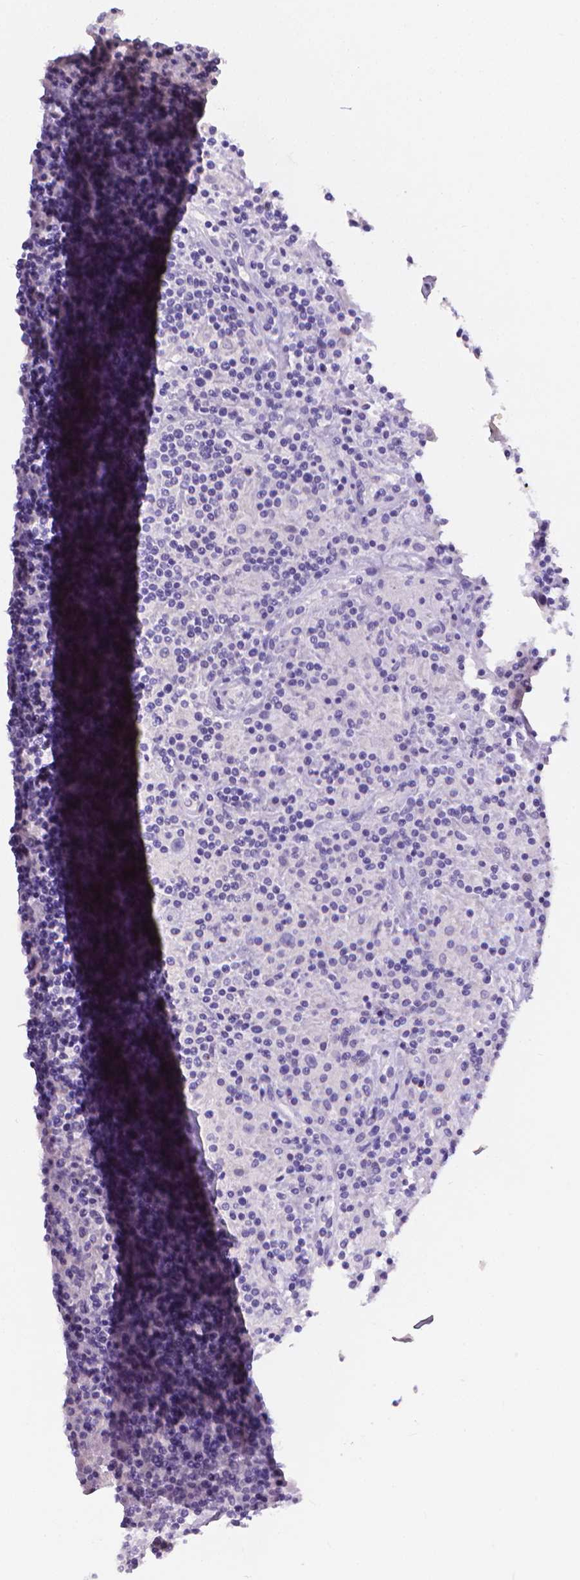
{"staining": {"intensity": "negative", "quantity": "none", "location": "none"}, "tissue": "lymphoma", "cell_type": "Tumor cells", "image_type": "cancer", "snomed": [{"axis": "morphology", "description": "Hodgkin's disease, NOS"}, {"axis": "topography", "description": "Lymph node"}], "caption": "There is no significant expression in tumor cells of Hodgkin's disease.", "gene": "XPNPEP2", "patient": {"sex": "male", "age": 70}}